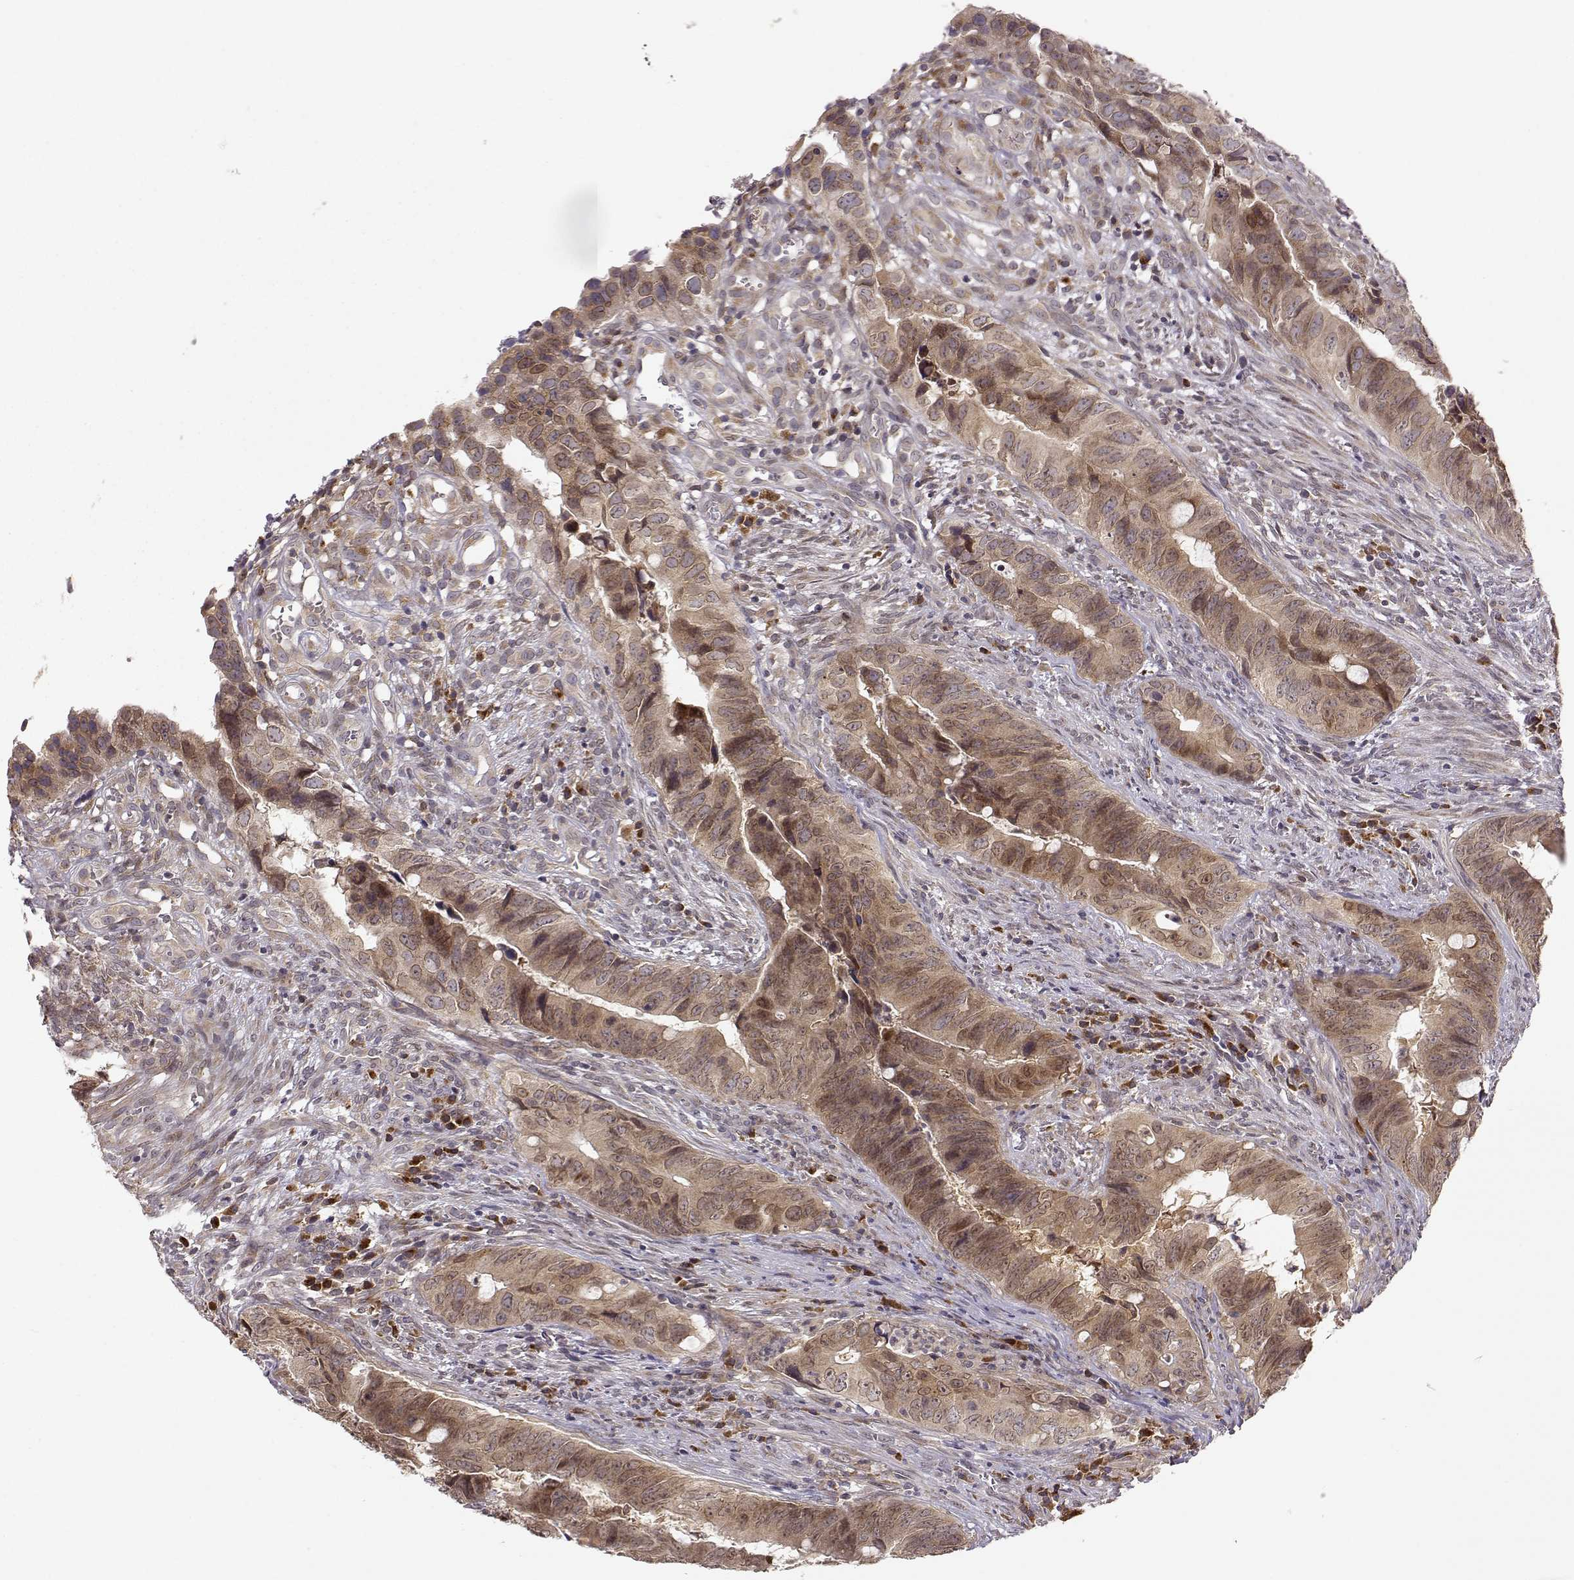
{"staining": {"intensity": "moderate", "quantity": ">75%", "location": "cytoplasmic/membranous,nuclear"}, "tissue": "colorectal cancer", "cell_type": "Tumor cells", "image_type": "cancer", "snomed": [{"axis": "morphology", "description": "Adenocarcinoma, NOS"}, {"axis": "topography", "description": "Colon"}], "caption": "Adenocarcinoma (colorectal) was stained to show a protein in brown. There is medium levels of moderate cytoplasmic/membranous and nuclear staining in approximately >75% of tumor cells.", "gene": "ERGIC2", "patient": {"sex": "female", "age": 82}}